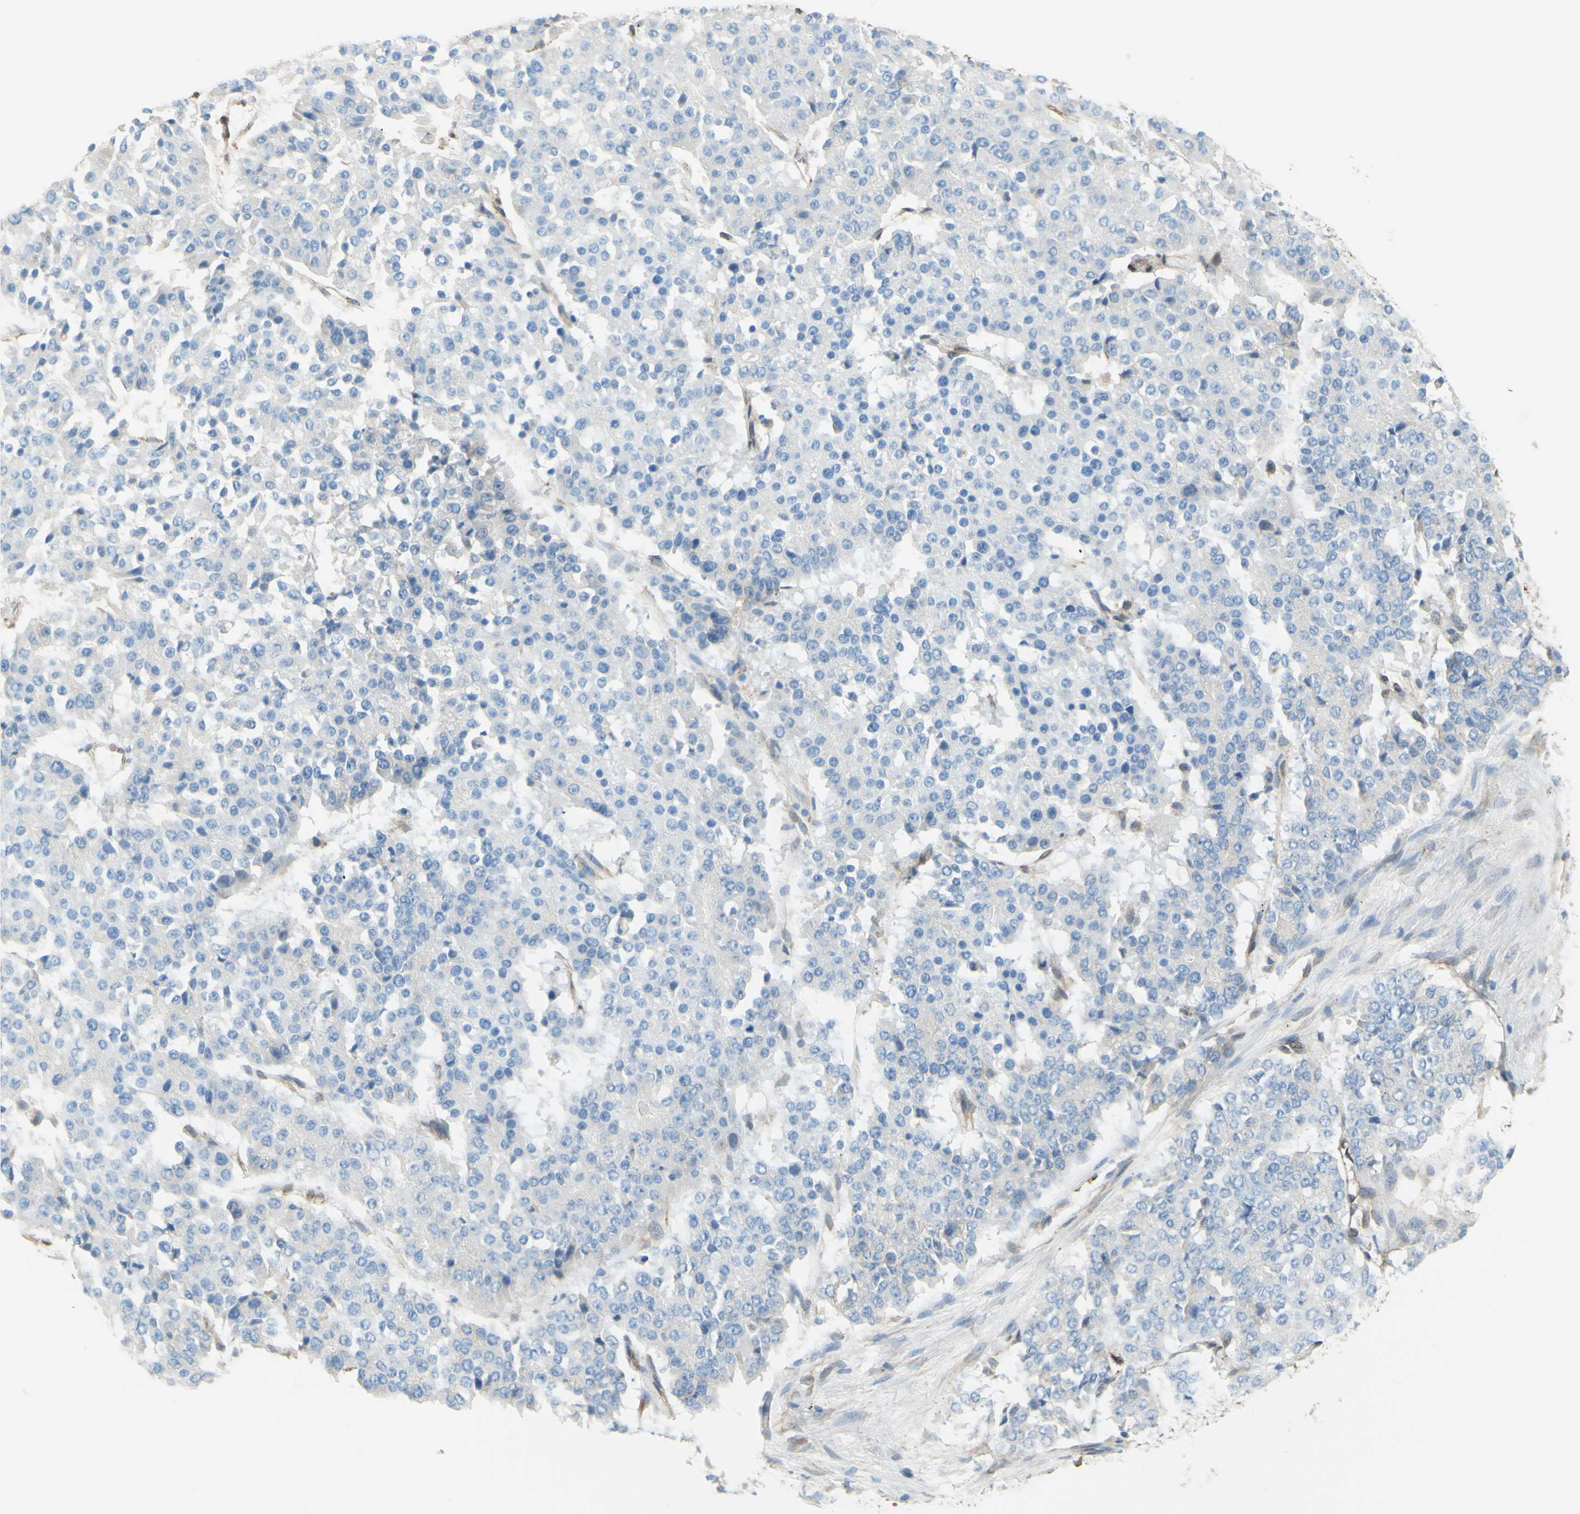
{"staining": {"intensity": "negative", "quantity": "none", "location": "none"}, "tissue": "pancreatic cancer", "cell_type": "Tumor cells", "image_type": "cancer", "snomed": [{"axis": "morphology", "description": "Adenocarcinoma, NOS"}, {"axis": "topography", "description": "Pancreas"}], "caption": "DAB (3,3'-diaminobenzidine) immunohistochemical staining of human pancreatic adenocarcinoma demonstrates no significant expression in tumor cells. Brightfield microscopy of immunohistochemistry stained with DAB (brown) and hematoxylin (blue), captured at high magnification.", "gene": "ENDOD1", "patient": {"sex": "male", "age": 50}}